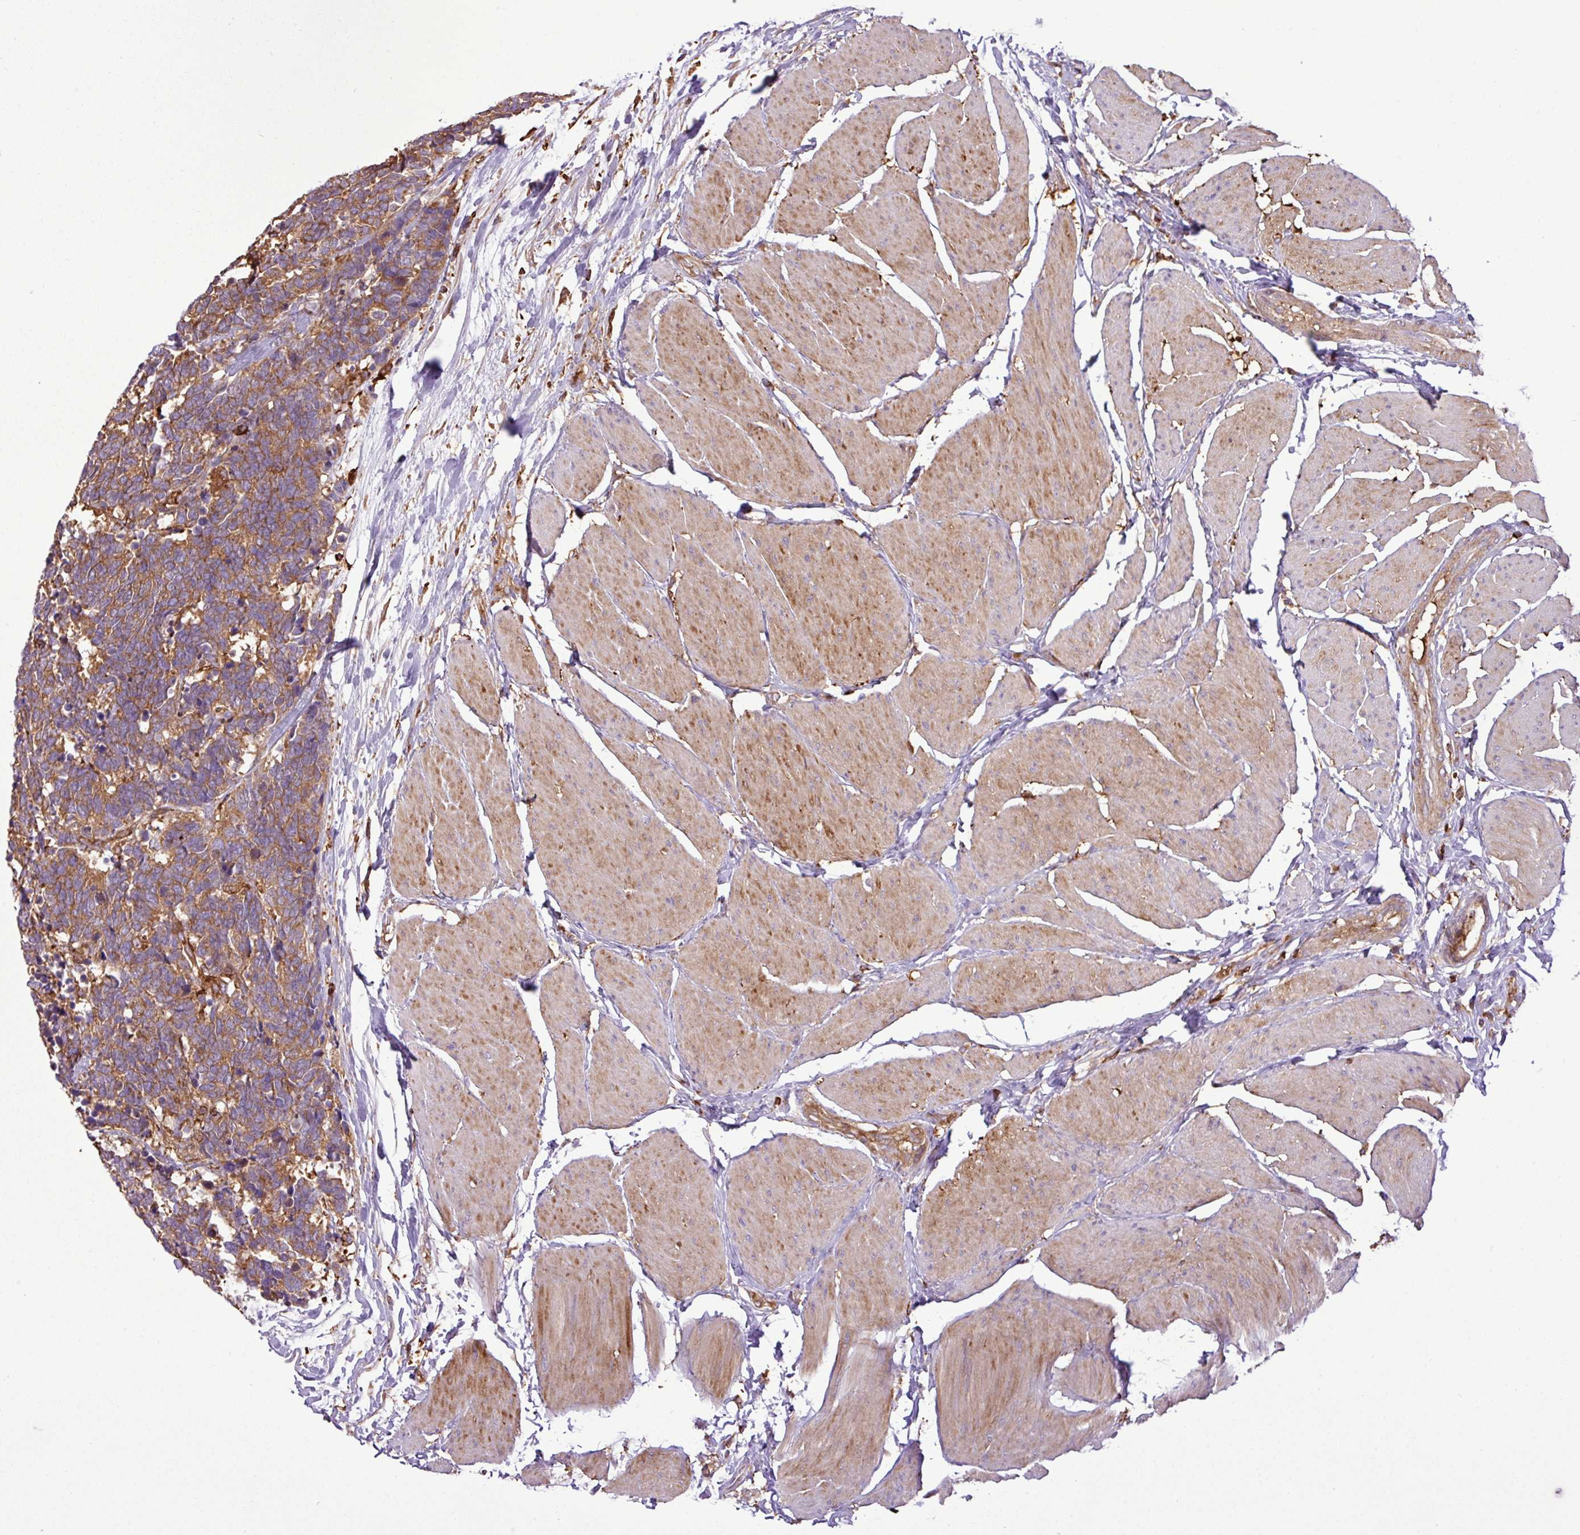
{"staining": {"intensity": "moderate", "quantity": ">75%", "location": "cytoplasmic/membranous"}, "tissue": "carcinoid", "cell_type": "Tumor cells", "image_type": "cancer", "snomed": [{"axis": "morphology", "description": "Carcinoma, NOS"}, {"axis": "morphology", "description": "Carcinoid, malignant, NOS"}, {"axis": "topography", "description": "Urinary bladder"}], "caption": "A brown stain shows moderate cytoplasmic/membranous positivity of a protein in human carcinoid tumor cells.", "gene": "PGAP6", "patient": {"sex": "male", "age": 57}}